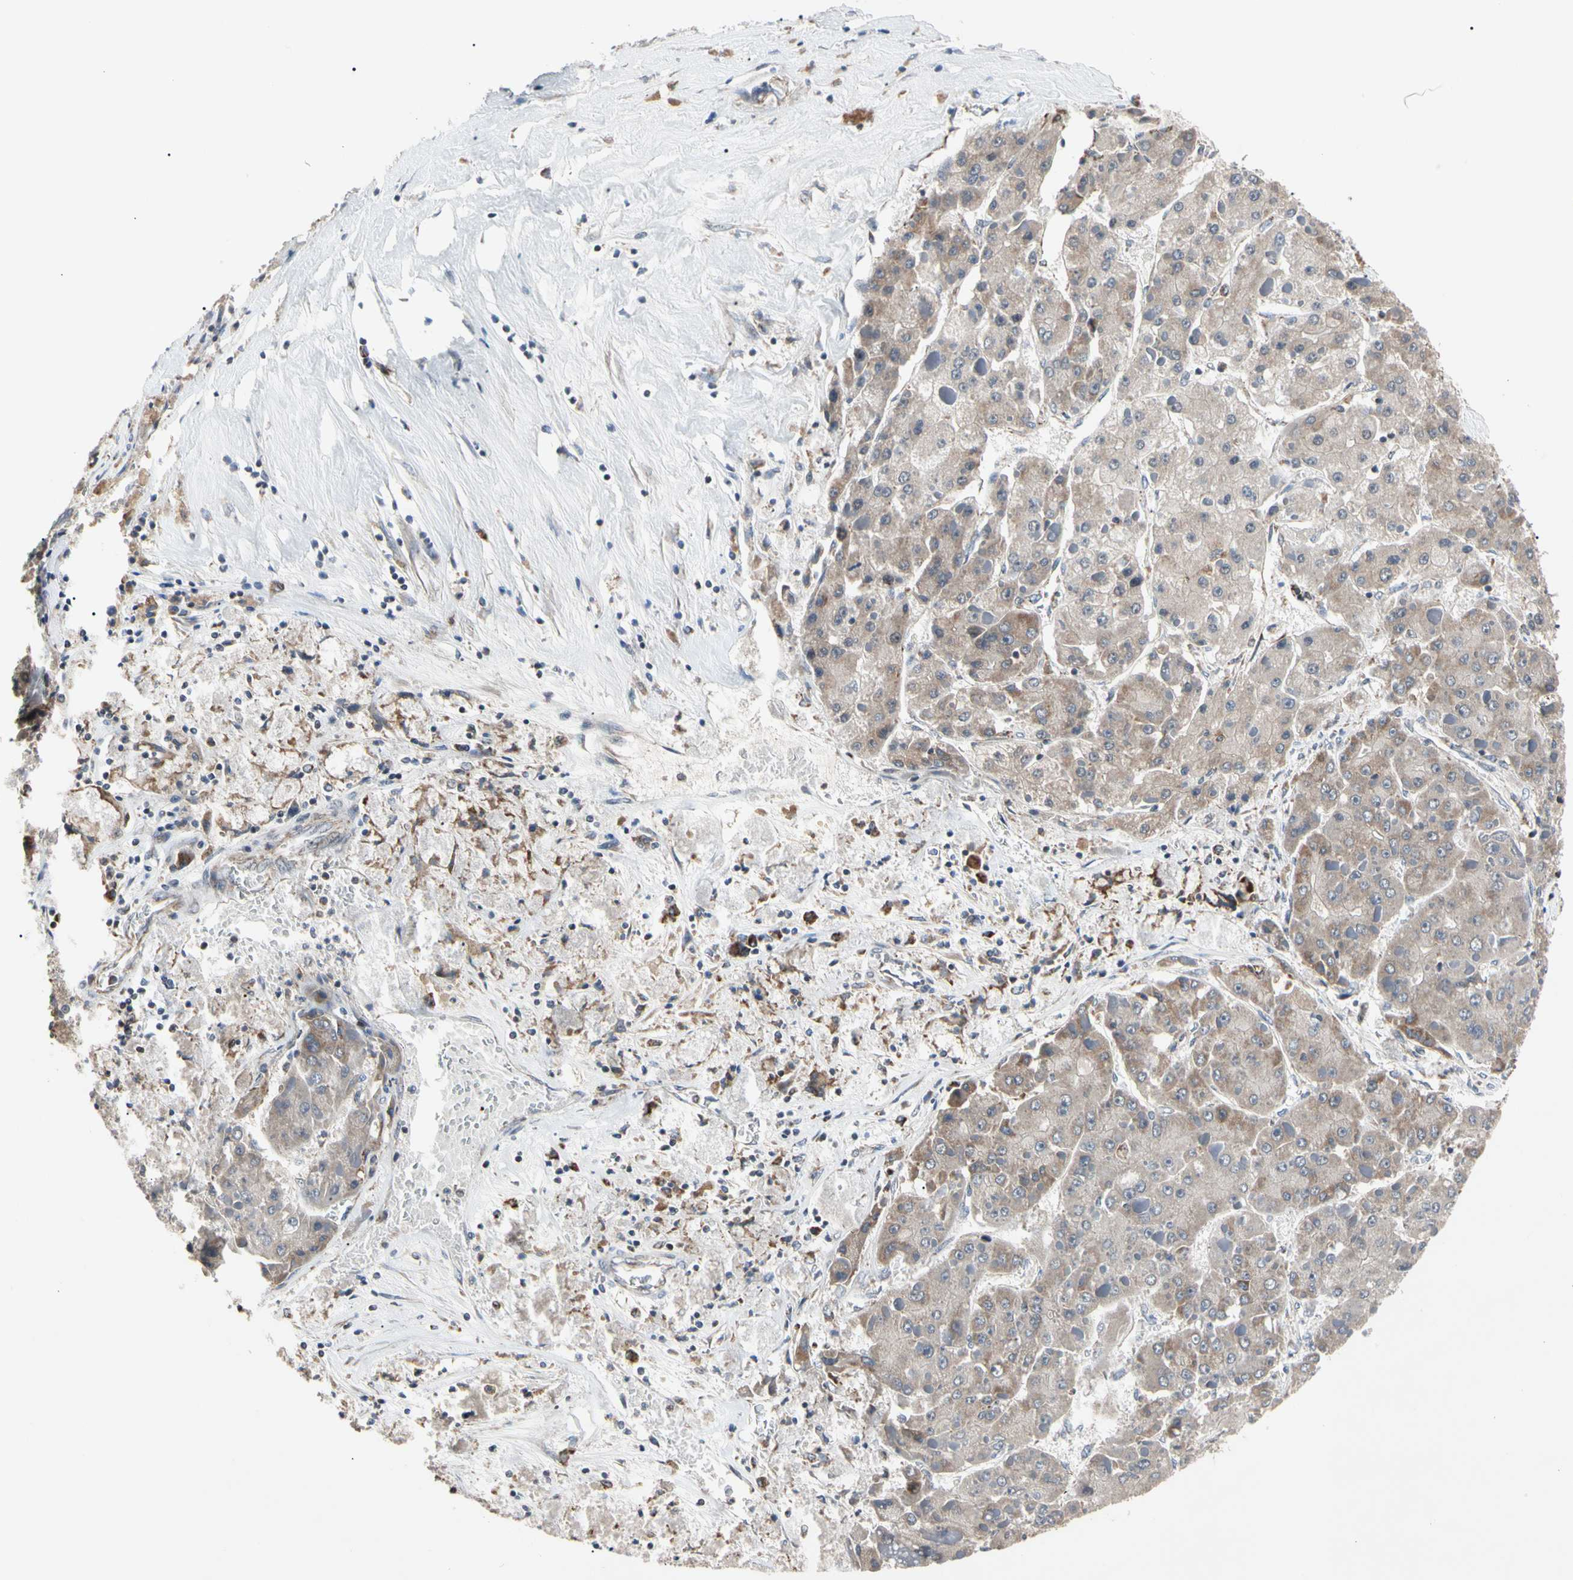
{"staining": {"intensity": "weak", "quantity": ">75%", "location": "cytoplasmic/membranous"}, "tissue": "liver cancer", "cell_type": "Tumor cells", "image_type": "cancer", "snomed": [{"axis": "morphology", "description": "Carcinoma, Hepatocellular, NOS"}, {"axis": "topography", "description": "Liver"}], "caption": "A high-resolution photomicrograph shows immunohistochemistry staining of liver cancer, which demonstrates weak cytoplasmic/membranous positivity in approximately >75% of tumor cells.", "gene": "GPD2", "patient": {"sex": "female", "age": 73}}